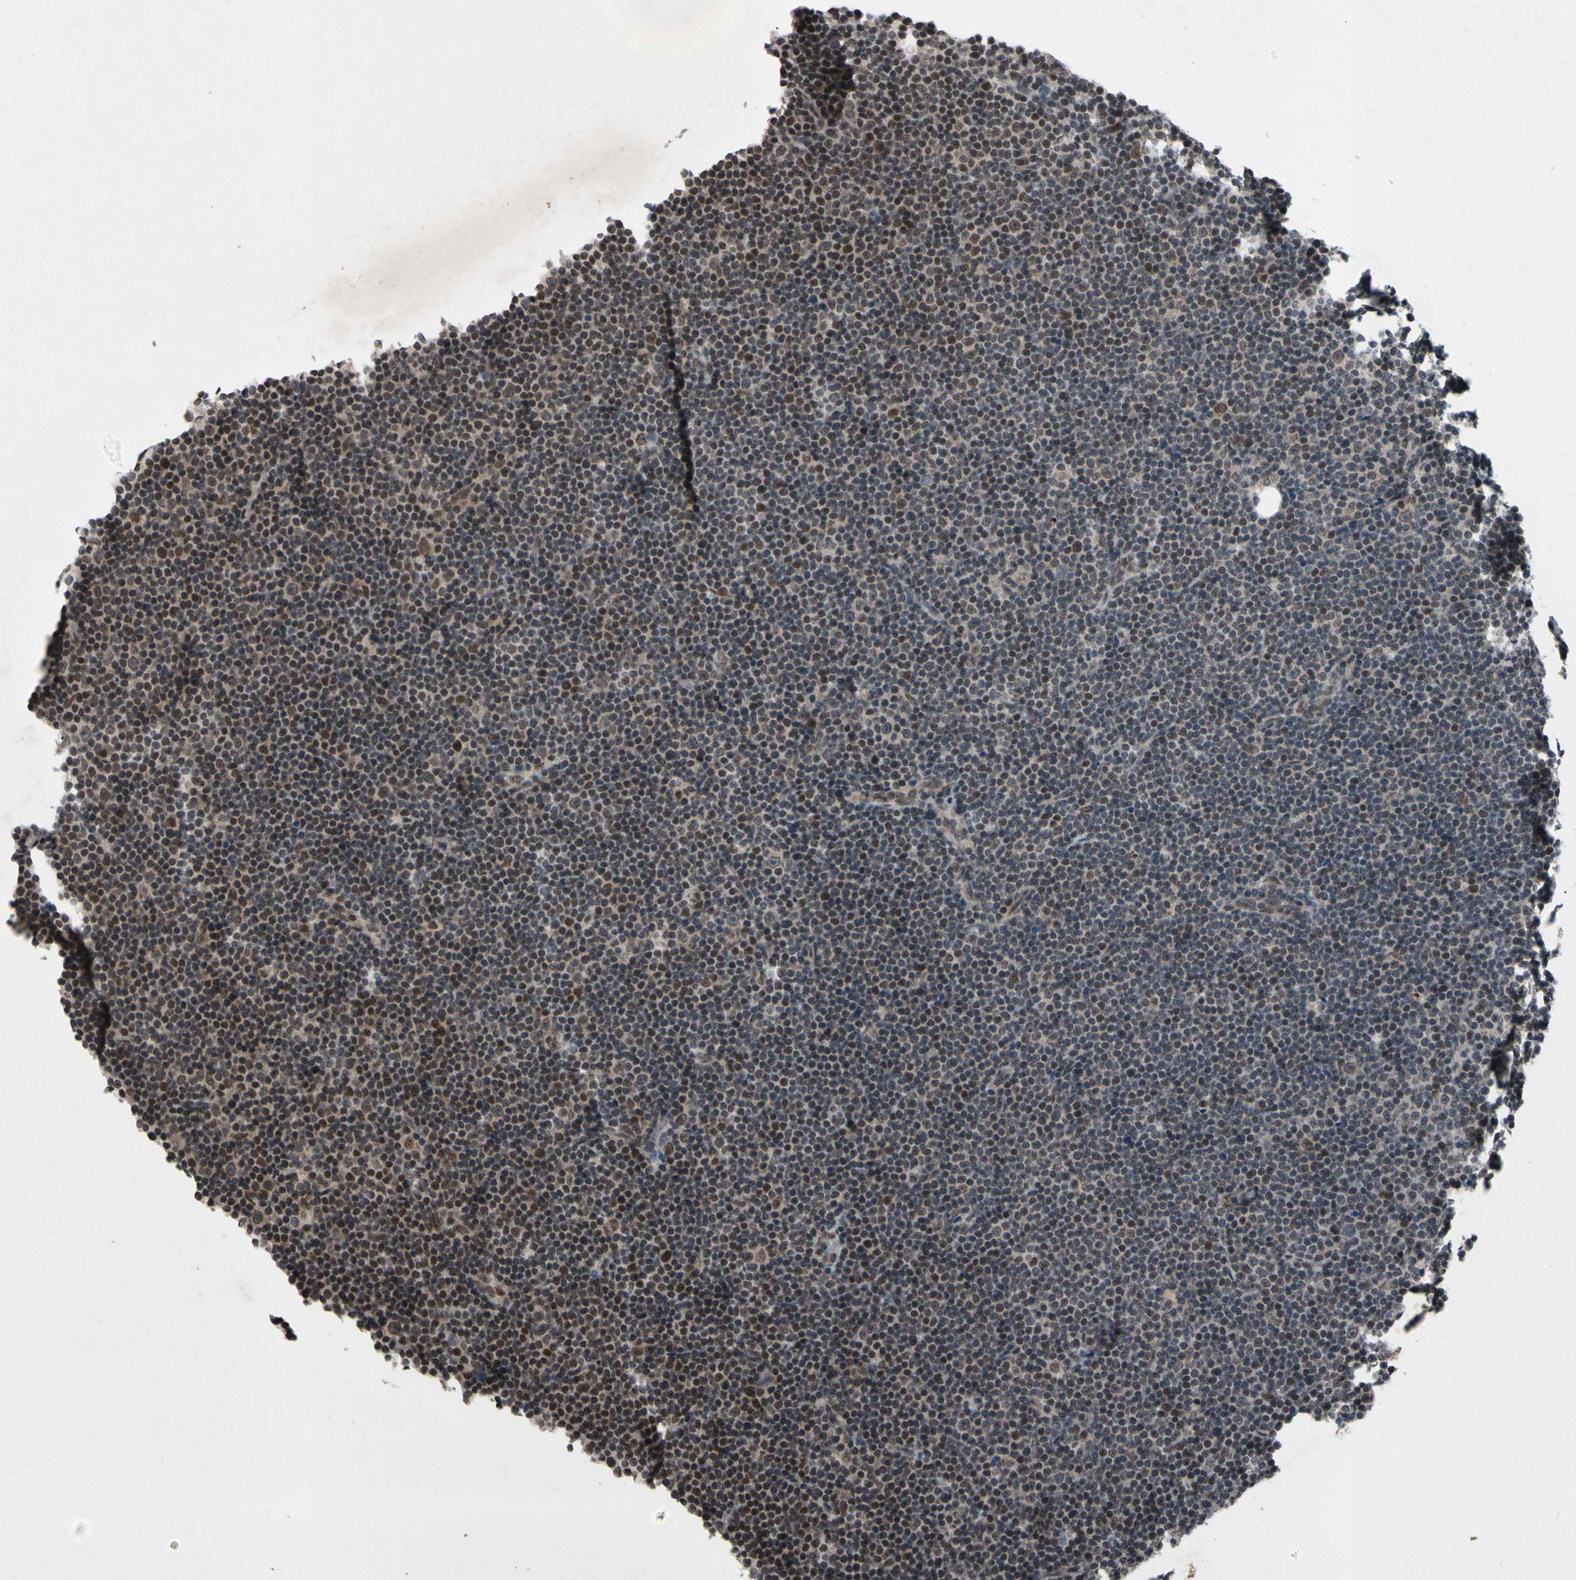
{"staining": {"intensity": "moderate", "quantity": "25%-75%", "location": "nuclear"}, "tissue": "lymphoma", "cell_type": "Tumor cells", "image_type": "cancer", "snomed": [{"axis": "morphology", "description": "Malignant lymphoma, non-Hodgkin's type, Low grade"}, {"axis": "topography", "description": "Lymph node"}], "caption": "Moderate nuclear expression is identified in about 25%-75% of tumor cells in low-grade malignant lymphoma, non-Hodgkin's type.", "gene": "XPO1", "patient": {"sex": "female", "age": 67}}